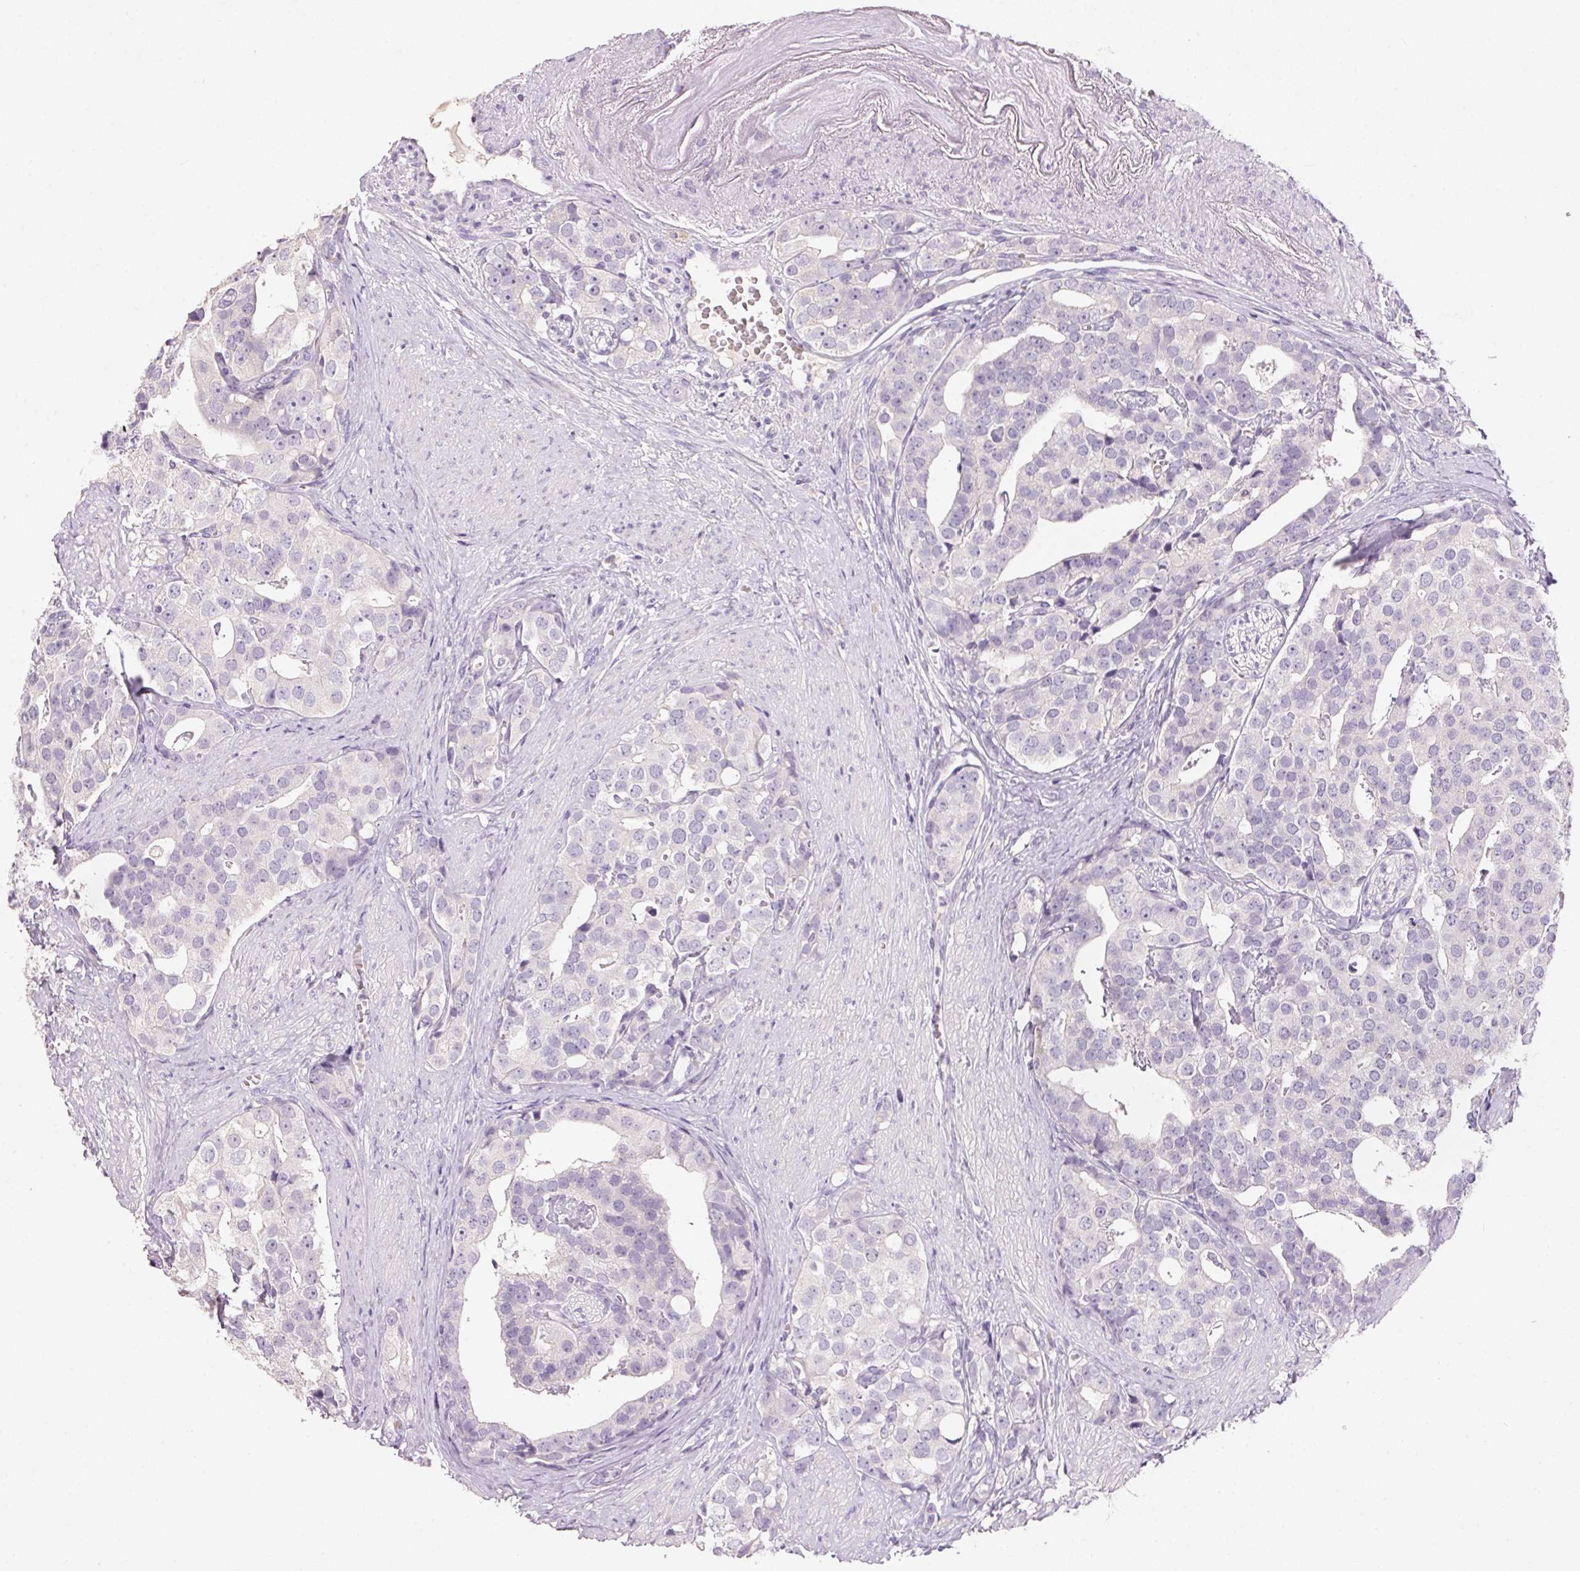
{"staining": {"intensity": "negative", "quantity": "none", "location": "none"}, "tissue": "prostate cancer", "cell_type": "Tumor cells", "image_type": "cancer", "snomed": [{"axis": "morphology", "description": "Adenocarcinoma, High grade"}, {"axis": "topography", "description": "Prostate"}], "caption": "Tumor cells show no significant staining in prostate cancer (adenocarcinoma (high-grade)).", "gene": "HSD17B1", "patient": {"sex": "male", "age": 71}}